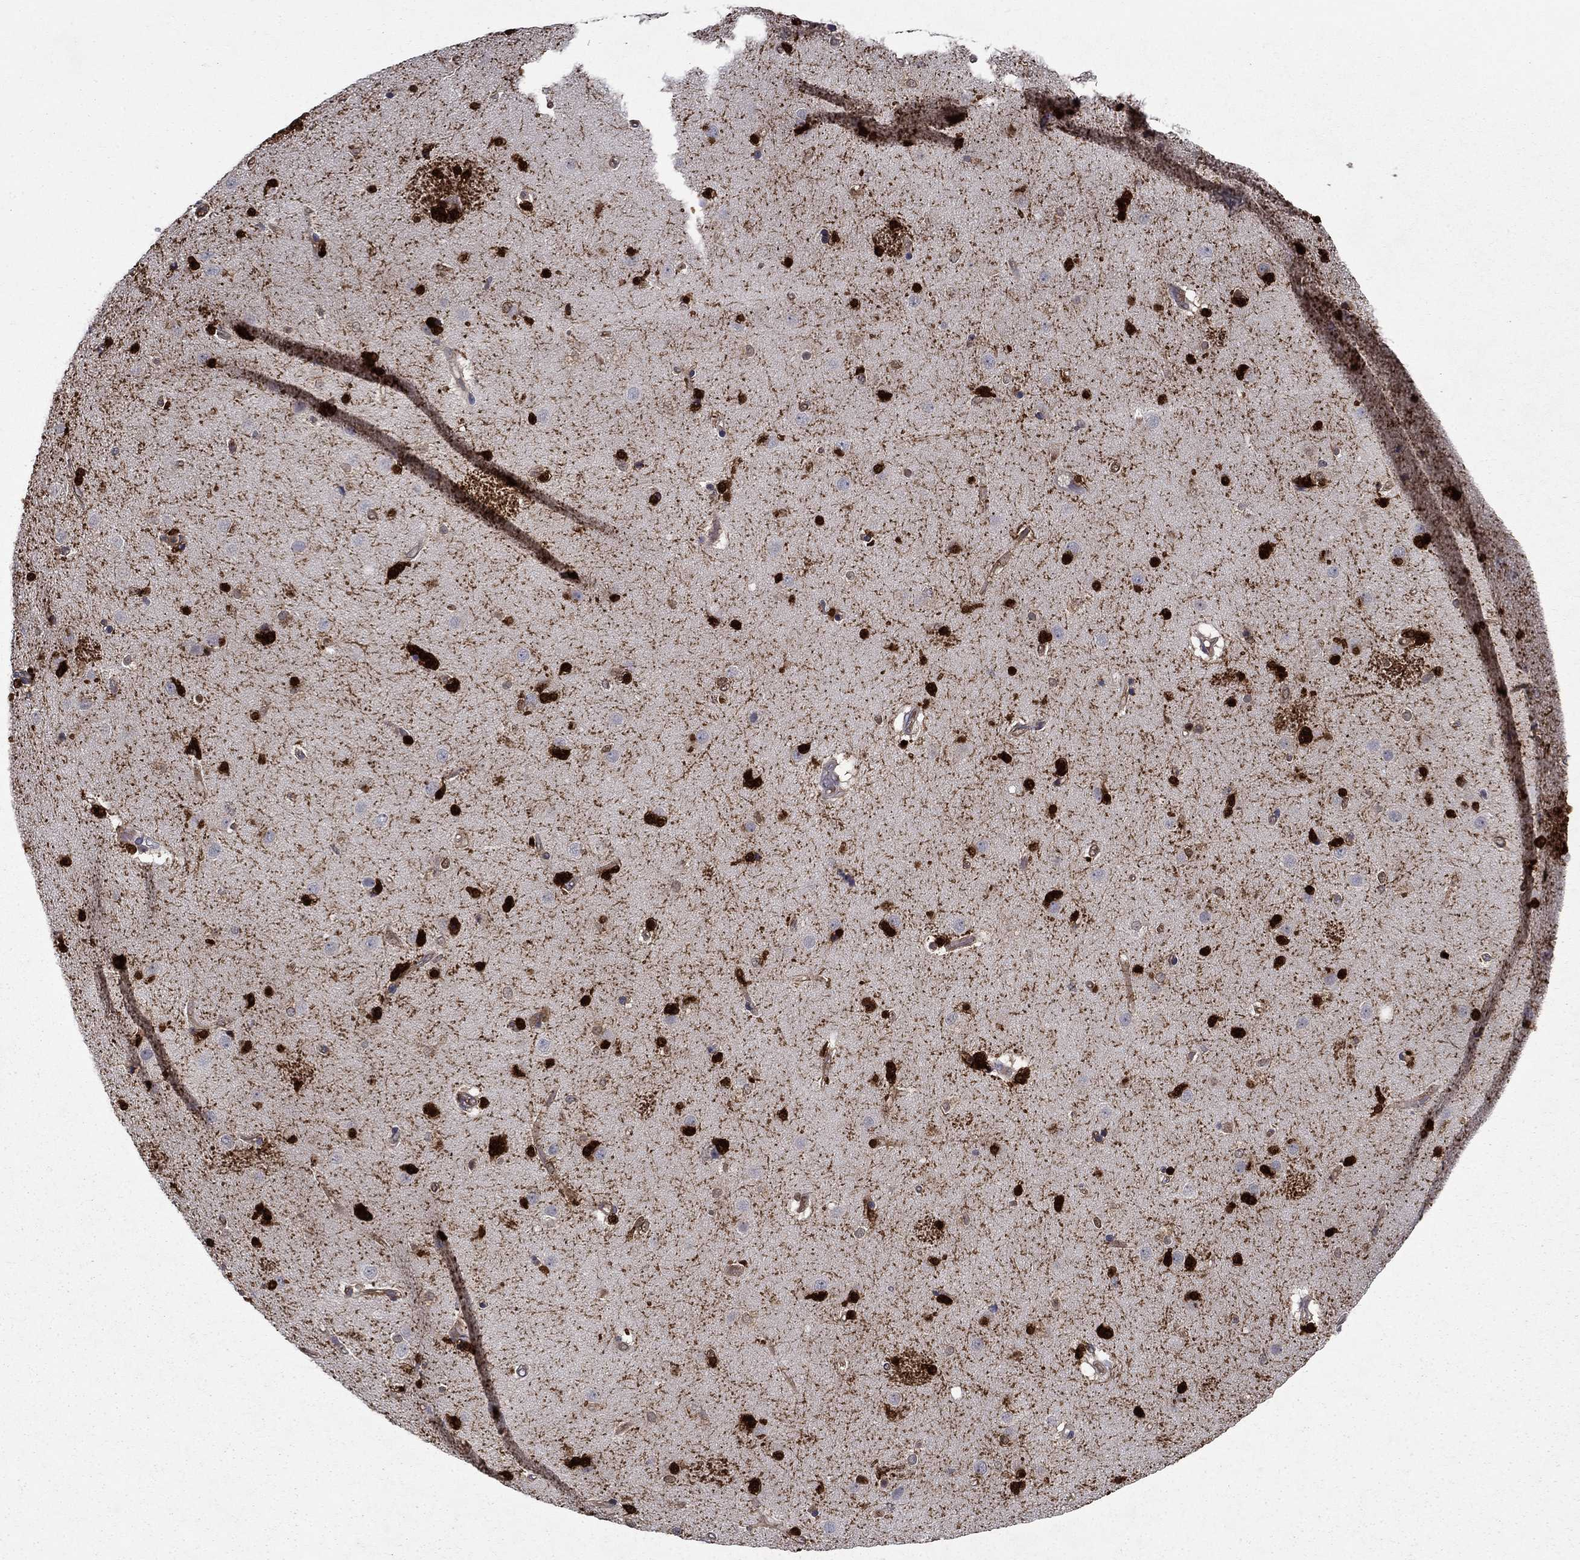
{"staining": {"intensity": "strong", "quantity": "25%-75%", "location": "cytoplasmic/membranous,nuclear"}, "tissue": "caudate", "cell_type": "Glial cells", "image_type": "normal", "snomed": [{"axis": "morphology", "description": "Normal tissue, NOS"}, {"axis": "topography", "description": "Lateral ventricle wall"}], "caption": "The image demonstrates immunohistochemical staining of unremarkable caudate. There is strong cytoplasmic/membranous,nuclear expression is appreciated in approximately 25%-75% of glial cells.", "gene": "GLTP", "patient": {"sex": "female", "age": 71}}